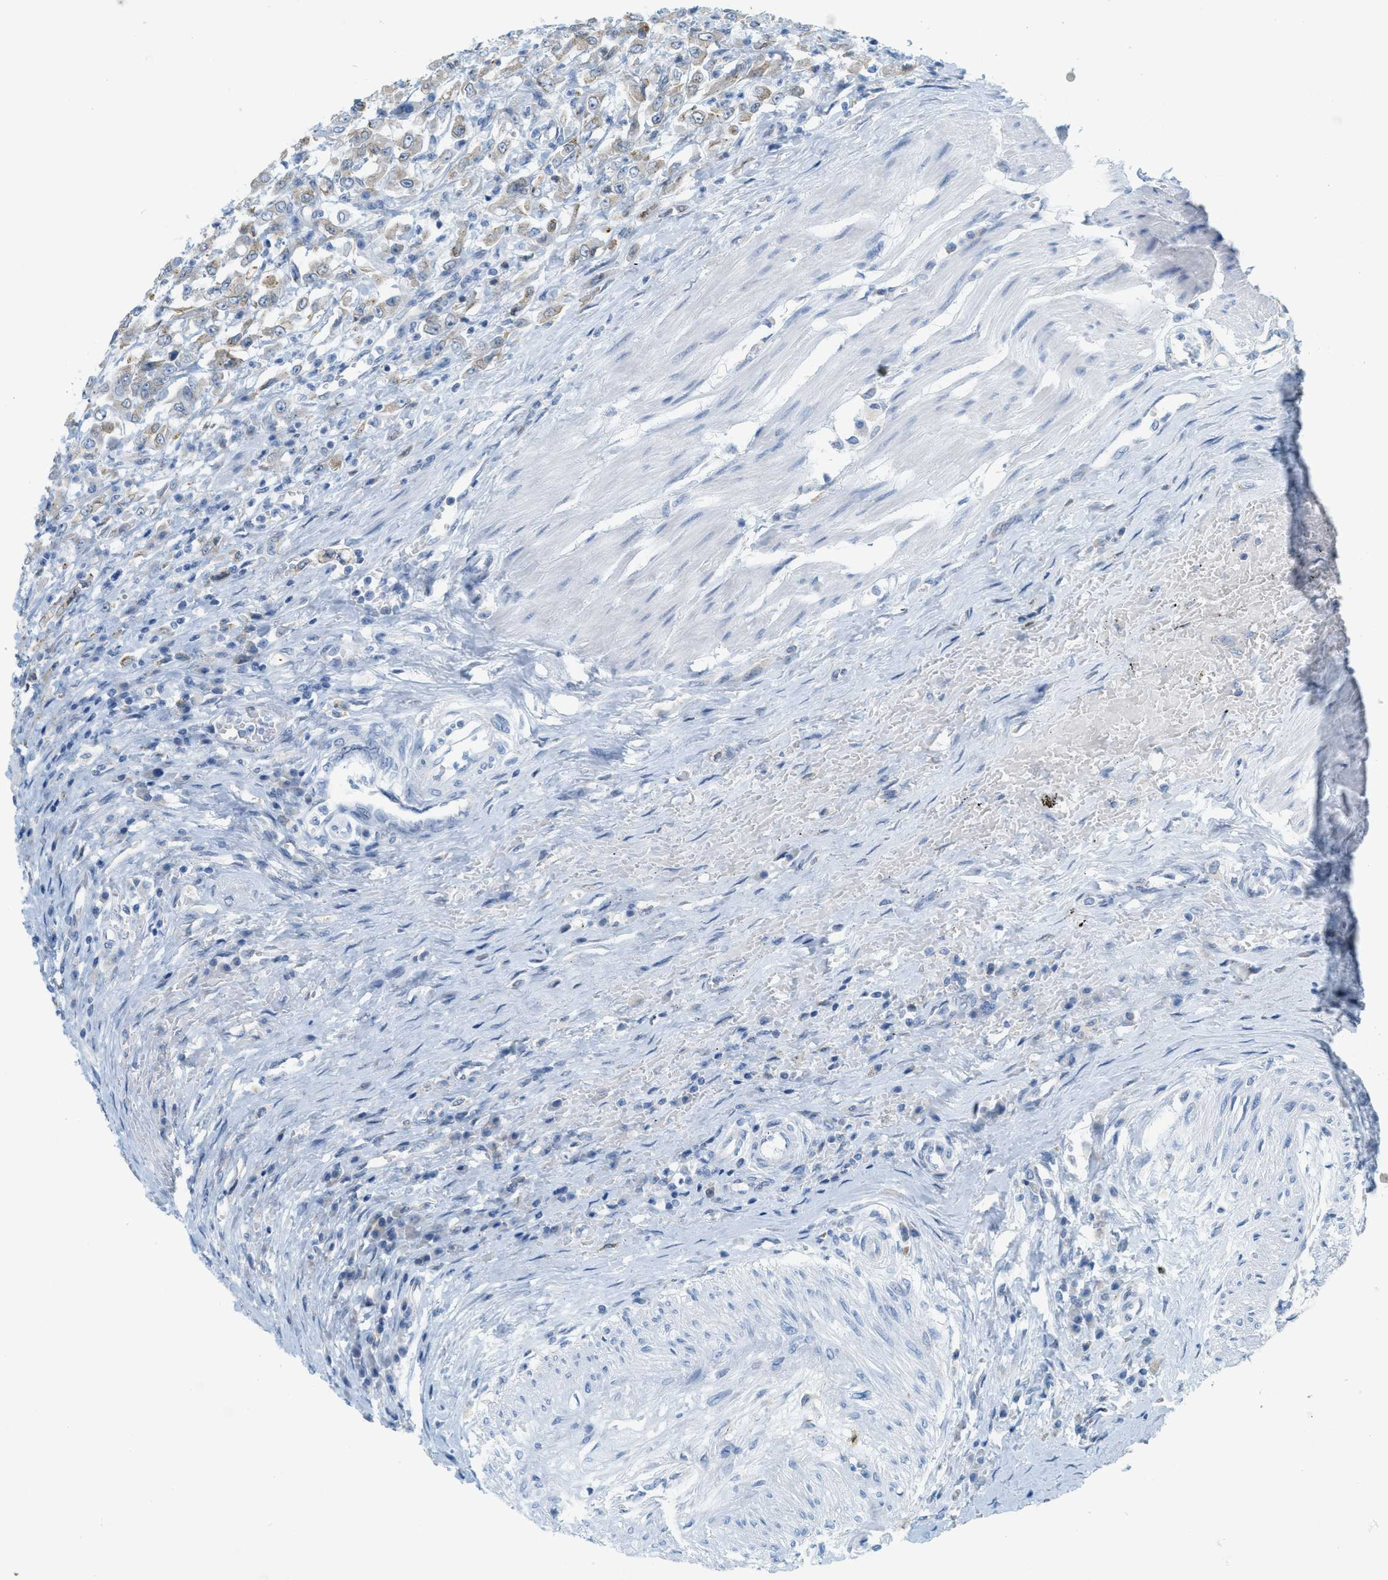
{"staining": {"intensity": "negative", "quantity": "none", "location": "none"}, "tissue": "urothelial cancer", "cell_type": "Tumor cells", "image_type": "cancer", "snomed": [{"axis": "morphology", "description": "Urothelial carcinoma, High grade"}, {"axis": "topography", "description": "Urinary bladder"}], "caption": "This is a photomicrograph of immunohistochemistry (IHC) staining of urothelial carcinoma (high-grade), which shows no expression in tumor cells.", "gene": "TEX264", "patient": {"sex": "male", "age": 46}}